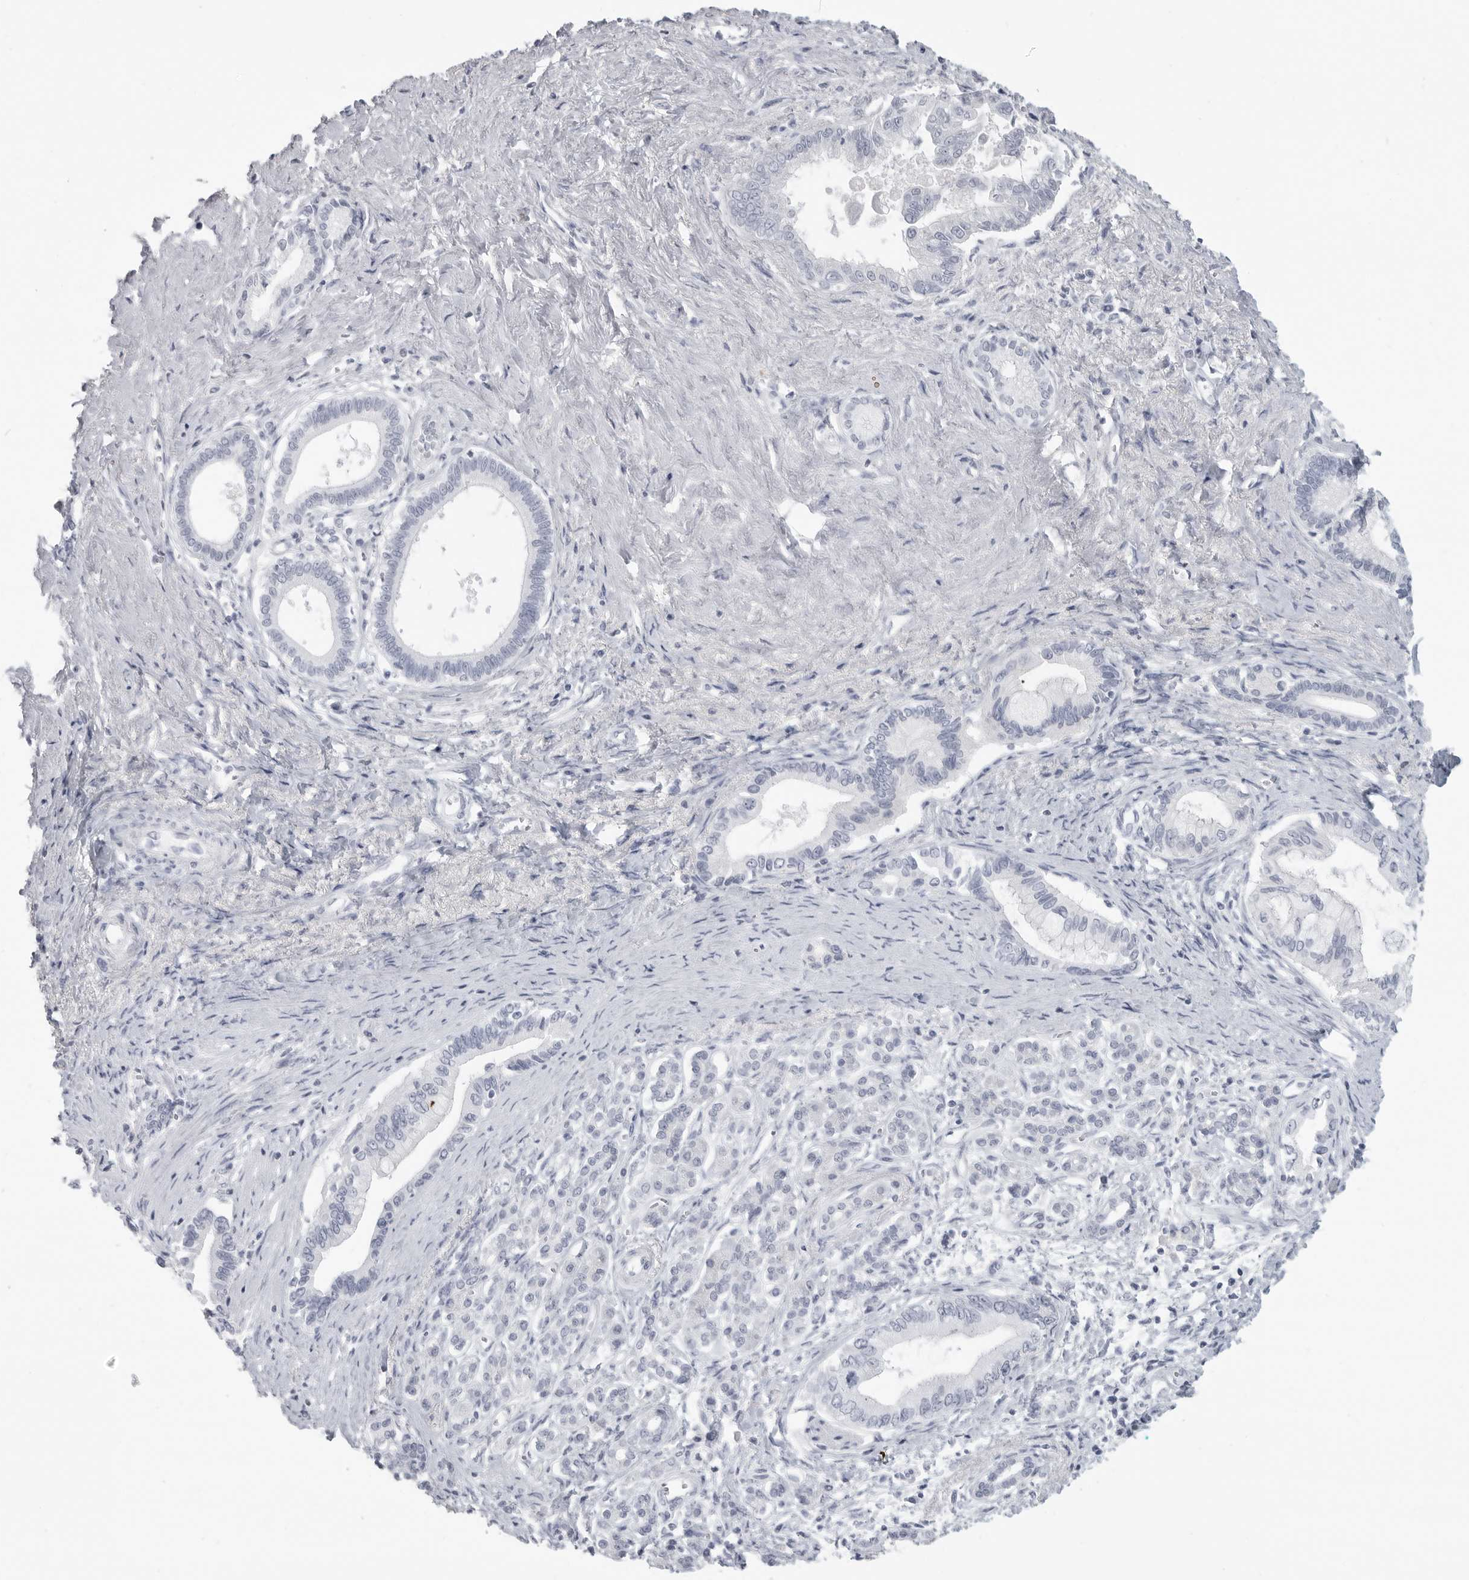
{"staining": {"intensity": "negative", "quantity": "none", "location": "none"}, "tissue": "pancreatic cancer", "cell_type": "Tumor cells", "image_type": "cancer", "snomed": [{"axis": "morphology", "description": "Adenocarcinoma, NOS"}, {"axis": "topography", "description": "Pancreas"}], "caption": "IHC of pancreatic cancer (adenocarcinoma) displays no staining in tumor cells.", "gene": "LY6D", "patient": {"sex": "male", "age": 78}}